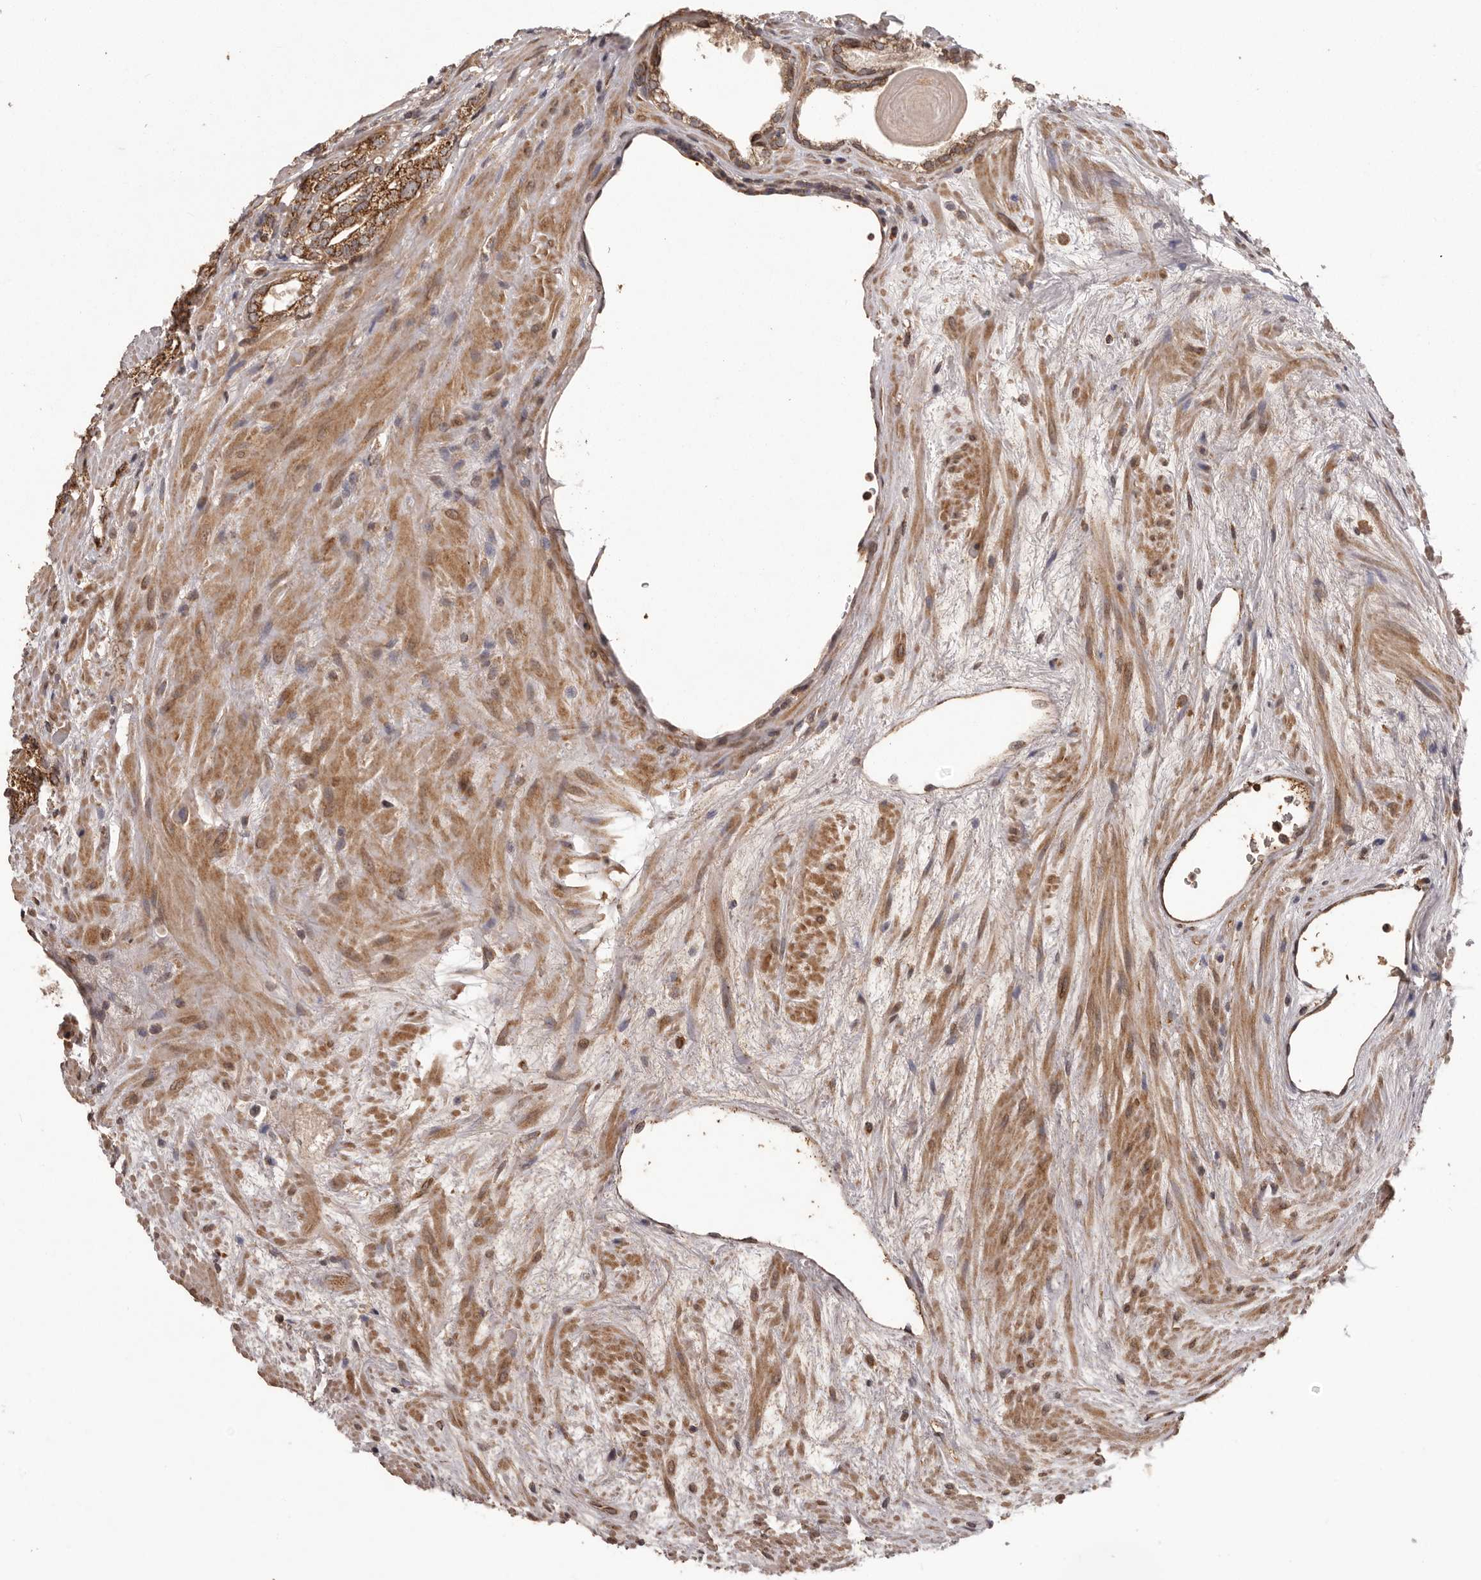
{"staining": {"intensity": "strong", "quantity": ">75%", "location": "cytoplasmic/membranous"}, "tissue": "prostate cancer", "cell_type": "Tumor cells", "image_type": "cancer", "snomed": [{"axis": "morphology", "description": "Normal morphology"}, {"axis": "morphology", "description": "Adenocarcinoma, Low grade"}, {"axis": "topography", "description": "Prostate"}], "caption": "A high amount of strong cytoplasmic/membranous expression is identified in approximately >75% of tumor cells in adenocarcinoma (low-grade) (prostate) tissue.", "gene": "CHRM2", "patient": {"sex": "male", "age": 72}}